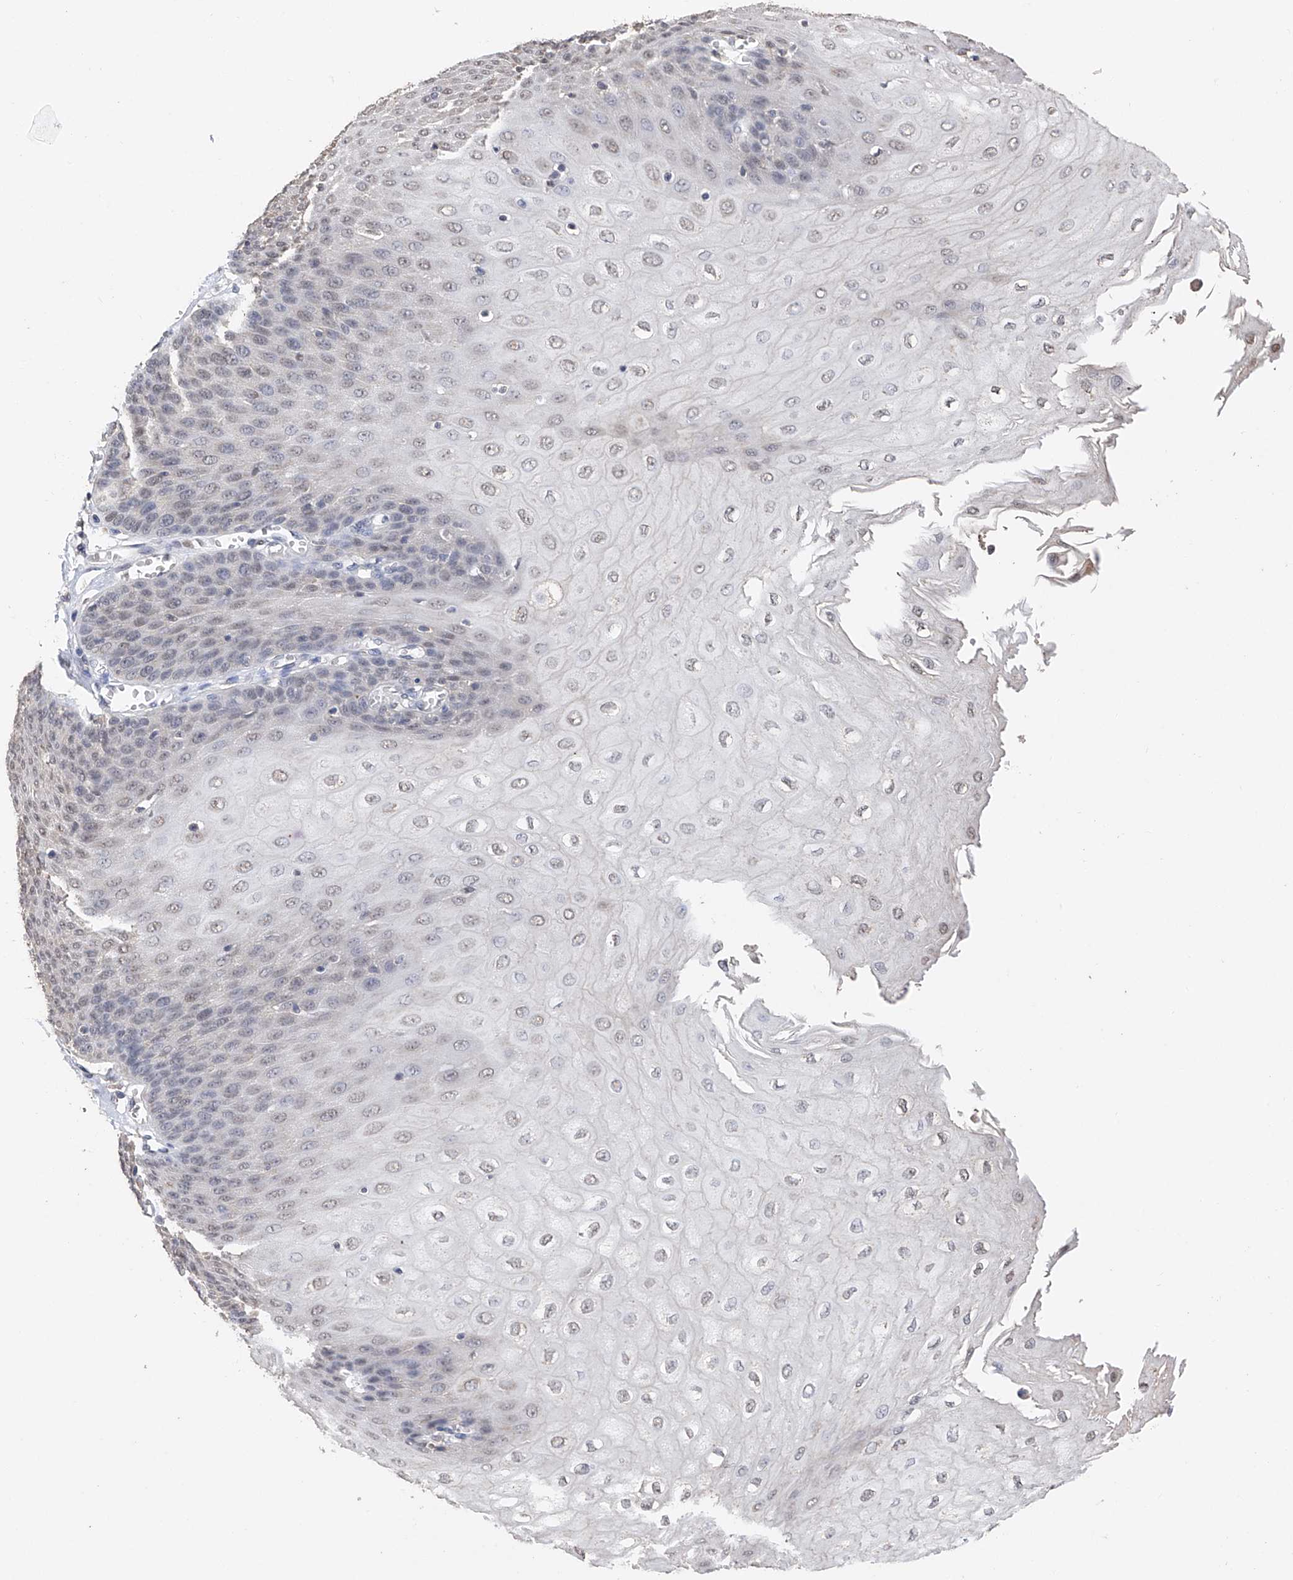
{"staining": {"intensity": "weak", "quantity": "25%-75%", "location": "nuclear"}, "tissue": "esophagus", "cell_type": "Squamous epithelial cells", "image_type": "normal", "snomed": [{"axis": "morphology", "description": "Normal tissue, NOS"}, {"axis": "topography", "description": "Esophagus"}], "caption": "Protein analysis of unremarkable esophagus reveals weak nuclear positivity in about 25%-75% of squamous epithelial cells. (DAB (3,3'-diaminobenzidine) = brown stain, brightfield microscopy at high magnification).", "gene": "DMAP1", "patient": {"sex": "male", "age": 60}}